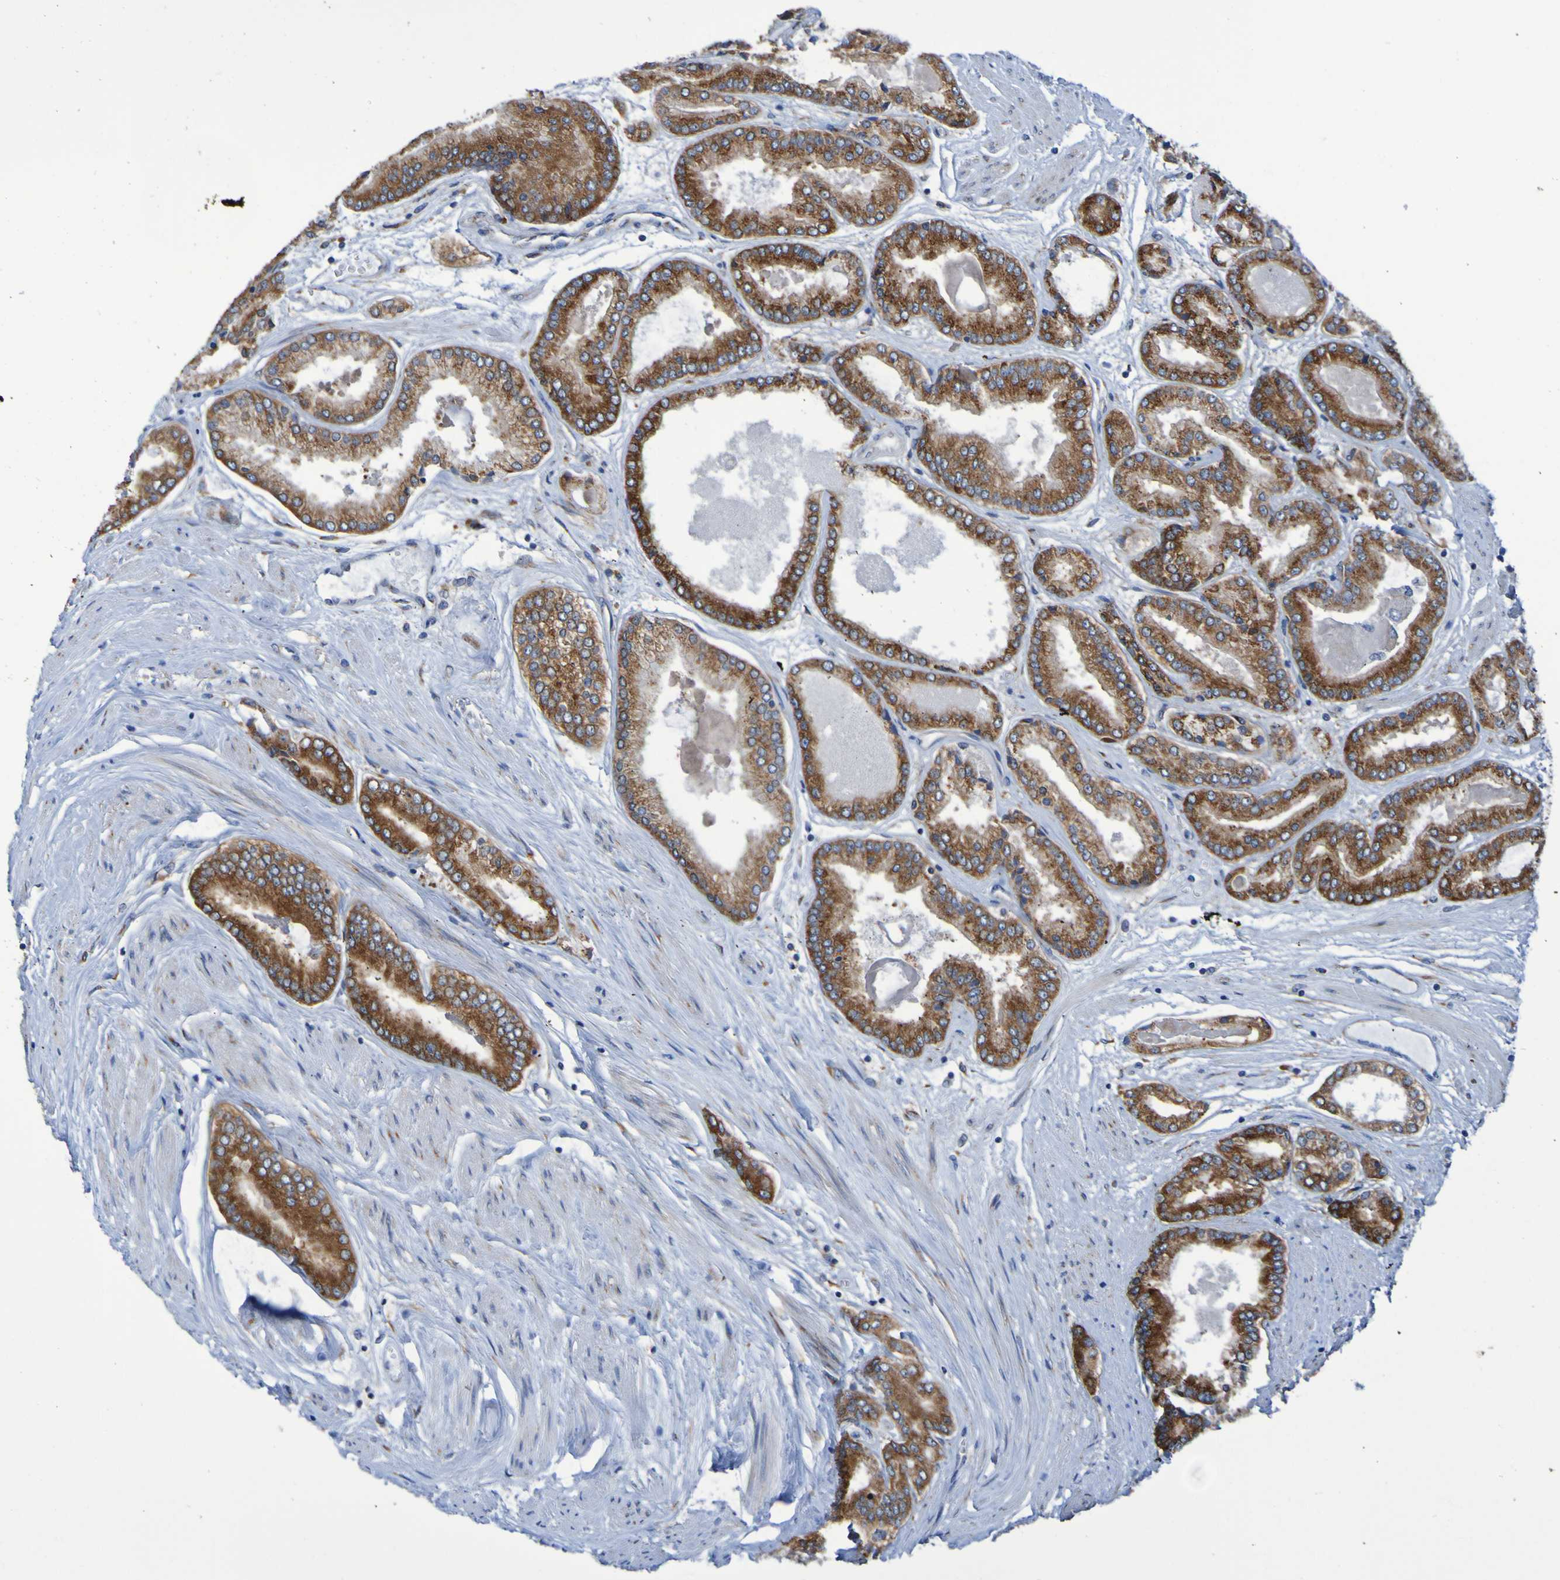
{"staining": {"intensity": "strong", "quantity": ">75%", "location": "cytoplasmic/membranous"}, "tissue": "prostate cancer", "cell_type": "Tumor cells", "image_type": "cancer", "snomed": [{"axis": "morphology", "description": "Adenocarcinoma, High grade"}, {"axis": "topography", "description": "Prostate"}], "caption": "An IHC image of neoplastic tissue is shown. Protein staining in brown labels strong cytoplasmic/membranous positivity in prostate cancer (high-grade adenocarcinoma) within tumor cells.", "gene": "FKBP3", "patient": {"sex": "male", "age": 59}}